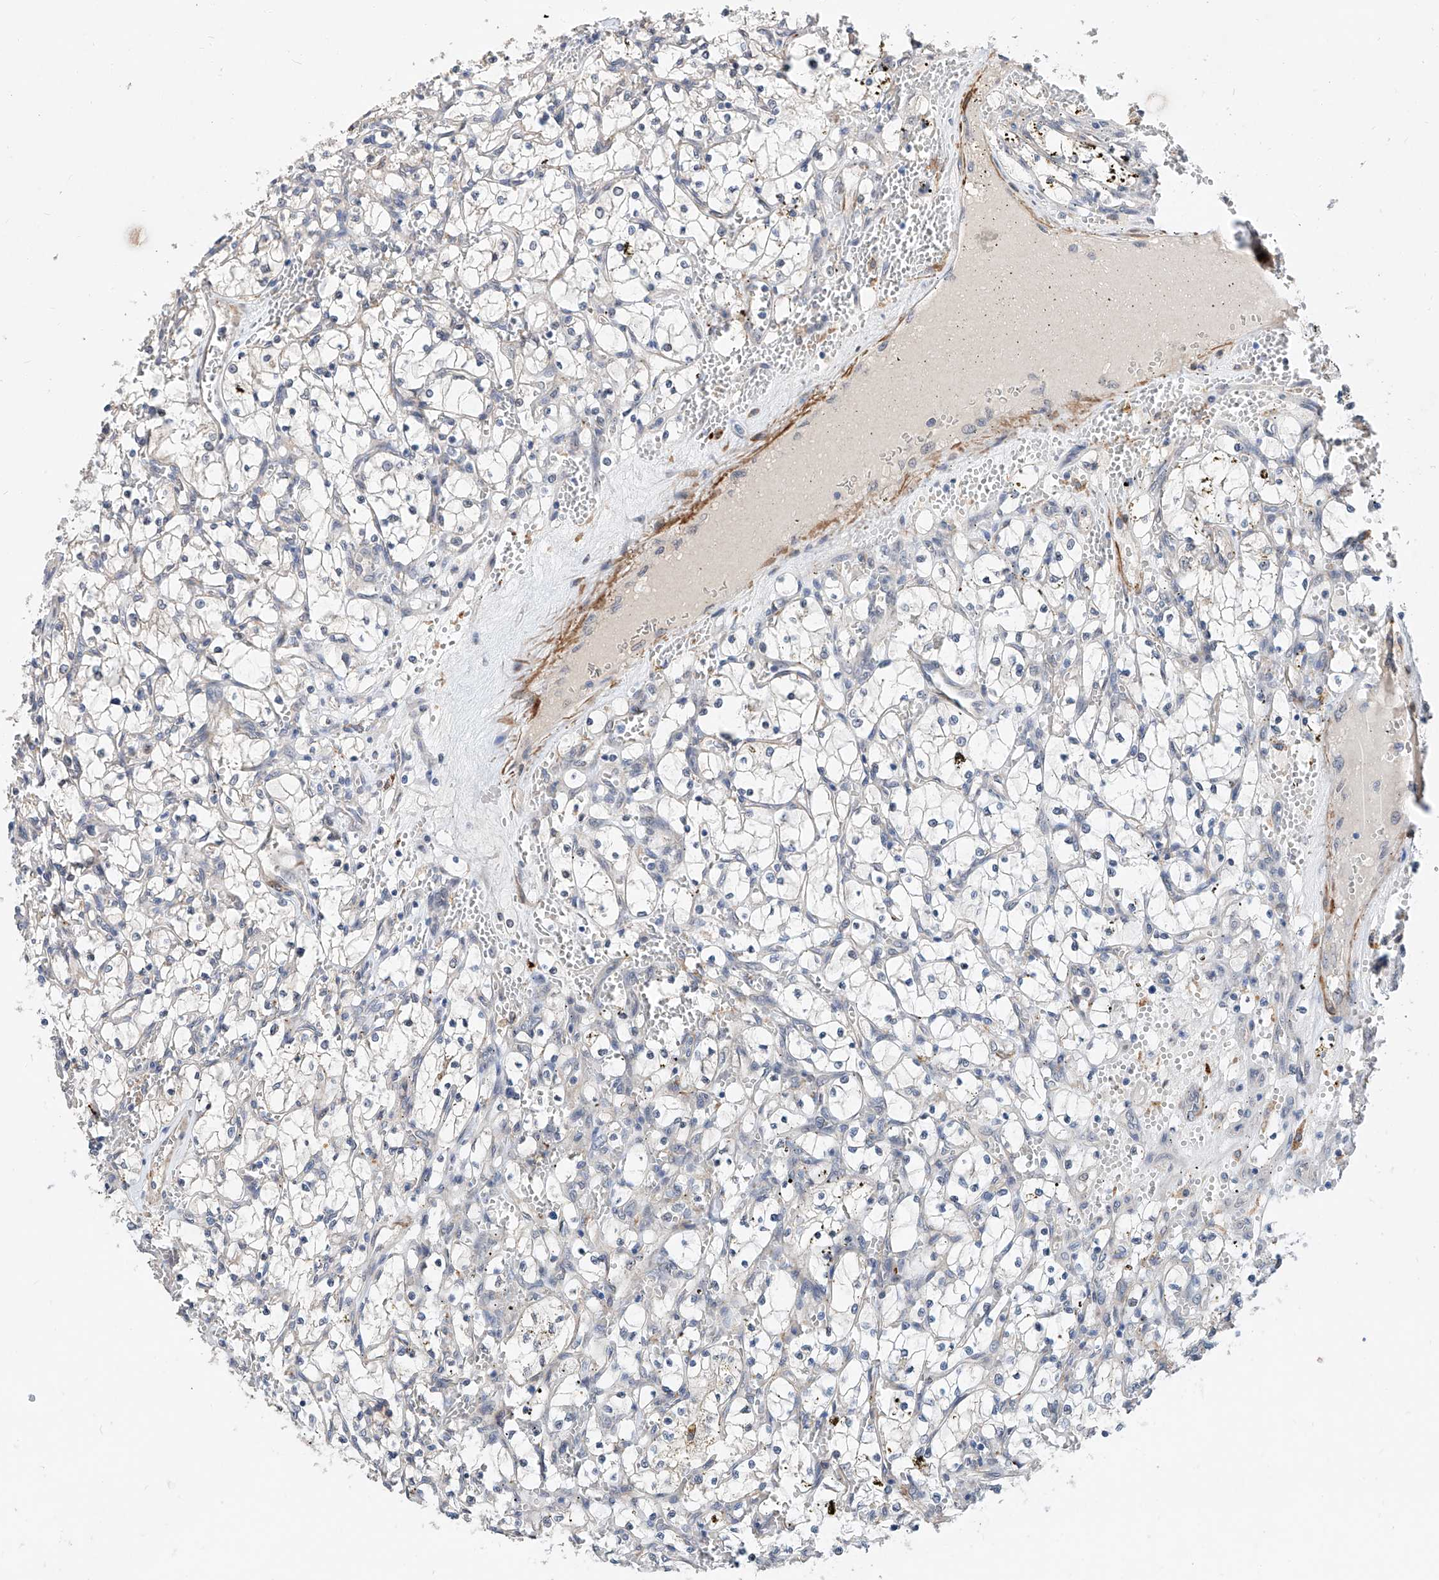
{"staining": {"intensity": "negative", "quantity": "none", "location": "none"}, "tissue": "renal cancer", "cell_type": "Tumor cells", "image_type": "cancer", "snomed": [{"axis": "morphology", "description": "Adenocarcinoma, NOS"}, {"axis": "topography", "description": "Kidney"}], "caption": "Human adenocarcinoma (renal) stained for a protein using immunohistochemistry (IHC) displays no positivity in tumor cells.", "gene": "MAGEE2", "patient": {"sex": "female", "age": 69}}